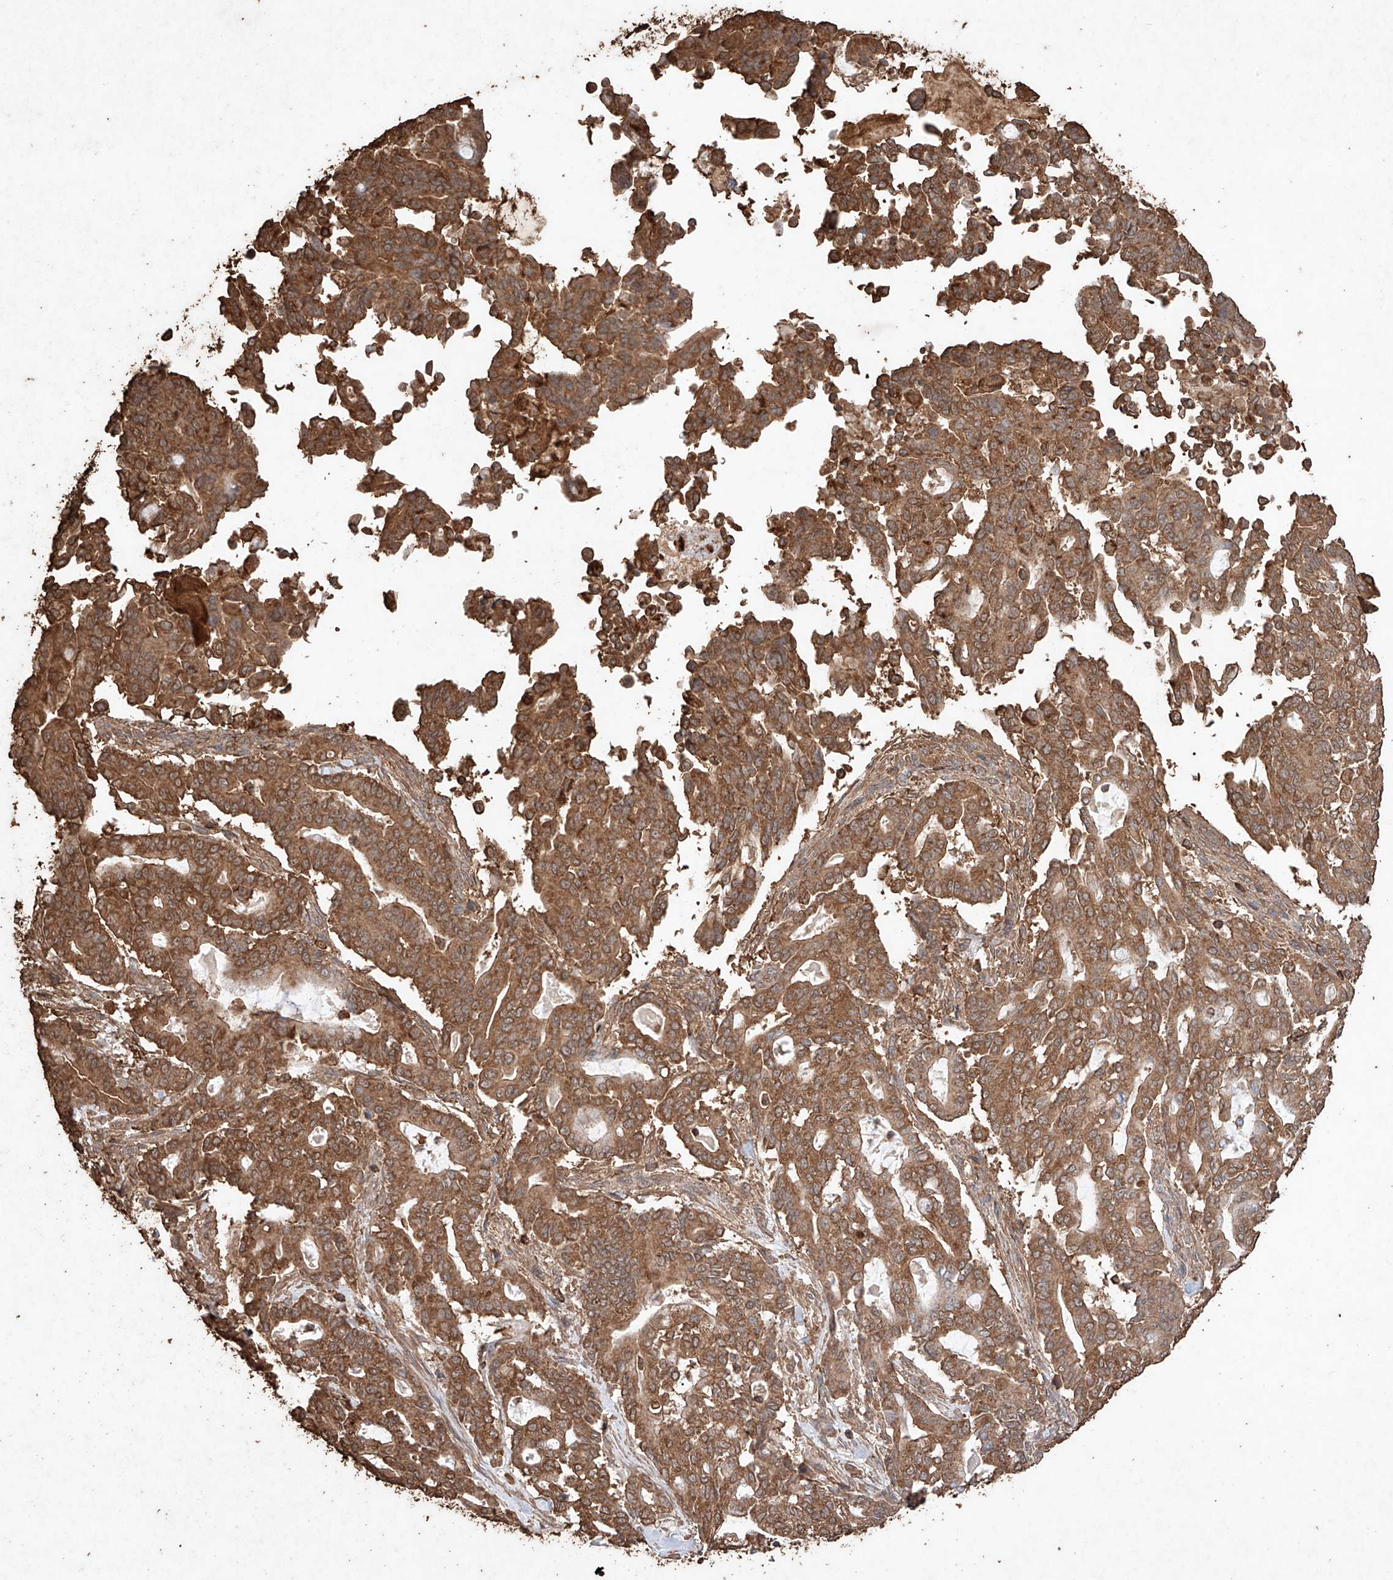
{"staining": {"intensity": "moderate", "quantity": ">75%", "location": "cytoplasmic/membranous"}, "tissue": "pancreatic cancer", "cell_type": "Tumor cells", "image_type": "cancer", "snomed": [{"axis": "morphology", "description": "Adenocarcinoma, NOS"}, {"axis": "topography", "description": "Pancreas"}], "caption": "Protein expression by immunohistochemistry shows moderate cytoplasmic/membranous expression in approximately >75% of tumor cells in pancreatic cancer.", "gene": "M6PR", "patient": {"sex": "male", "age": 63}}